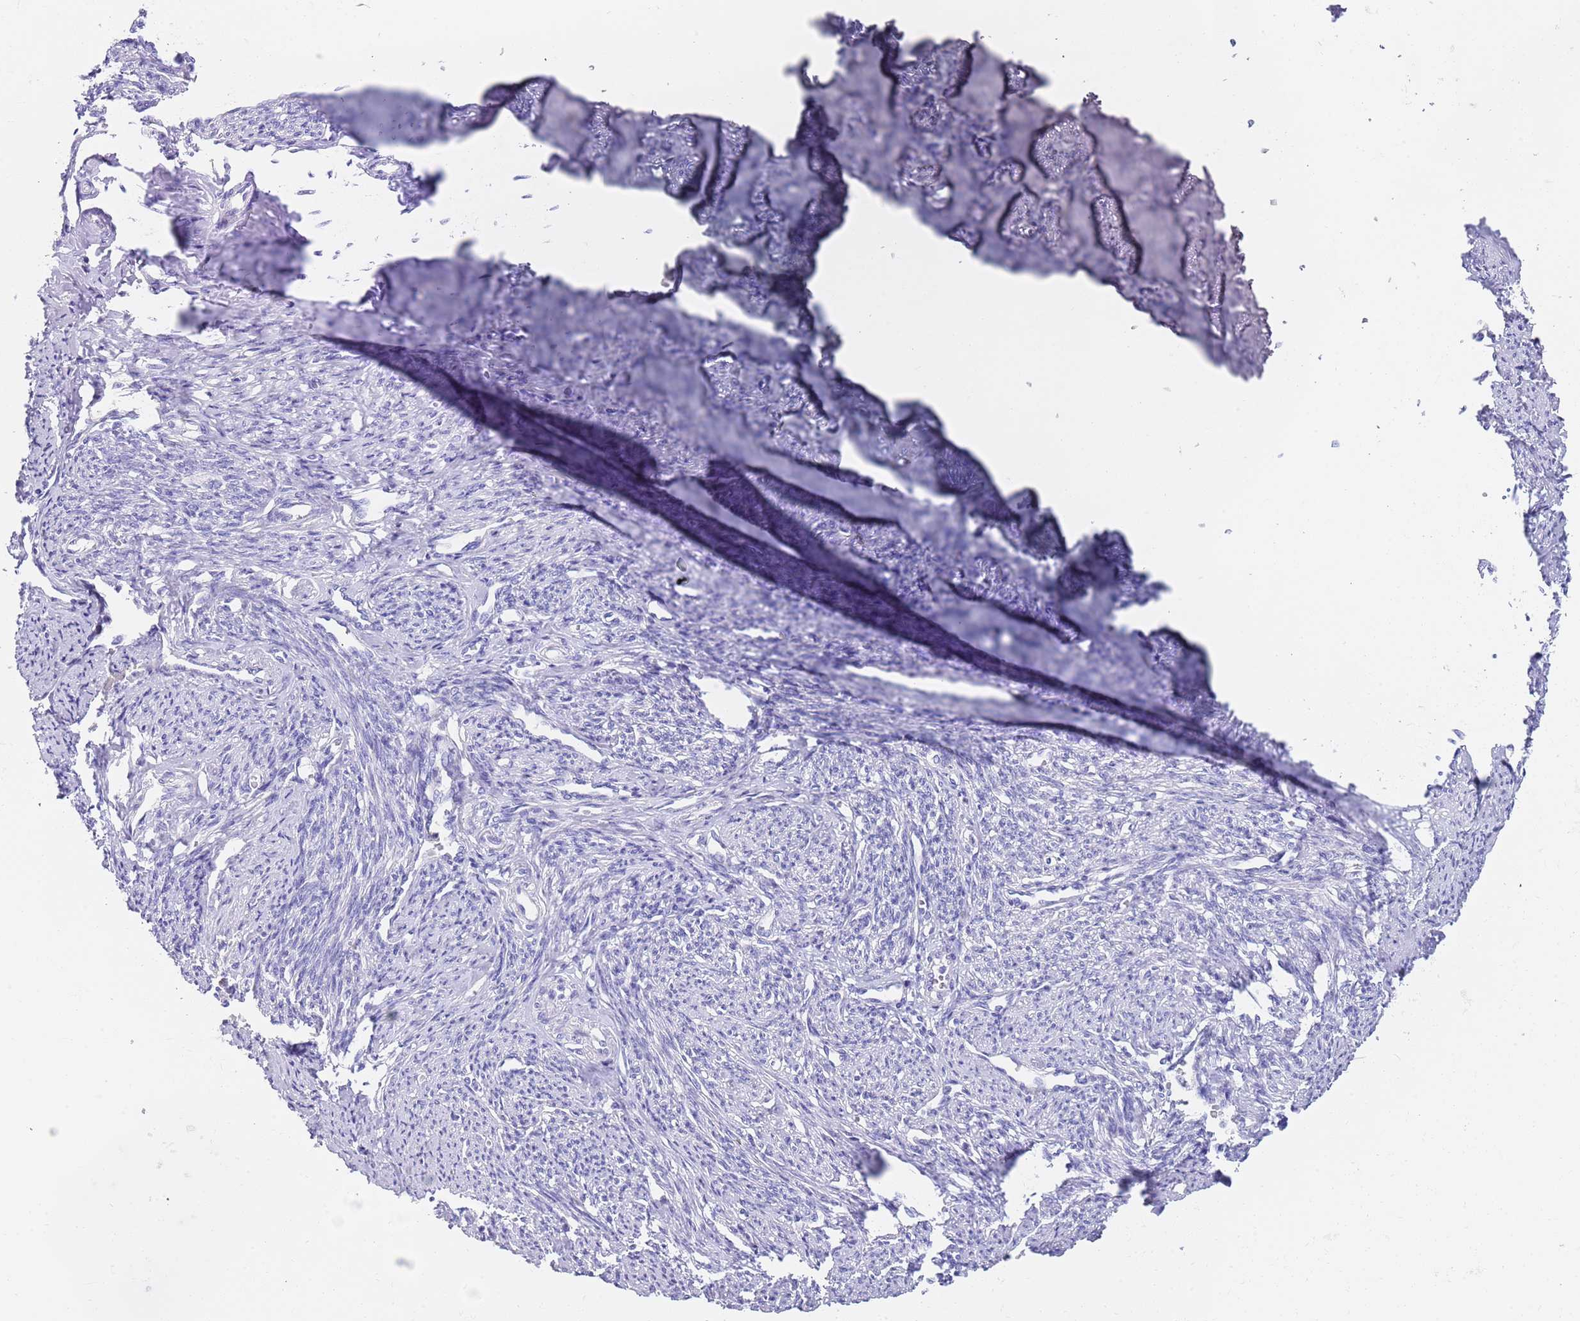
{"staining": {"intensity": "negative", "quantity": "none", "location": "none"}, "tissue": "smooth muscle", "cell_type": "Smooth muscle cells", "image_type": "normal", "snomed": [{"axis": "morphology", "description": "Normal tissue, NOS"}, {"axis": "topography", "description": "Smooth muscle"}, {"axis": "topography", "description": "Uterus"}], "caption": "Immunohistochemical staining of unremarkable smooth muscle demonstrates no significant staining in smooth muscle cells. The staining is performed using DAB brown chromogen with nuclei counter-stained in using hematoxylin.", "gene": "TYW1B", "patient": {"sex": "female", "age": 59}}